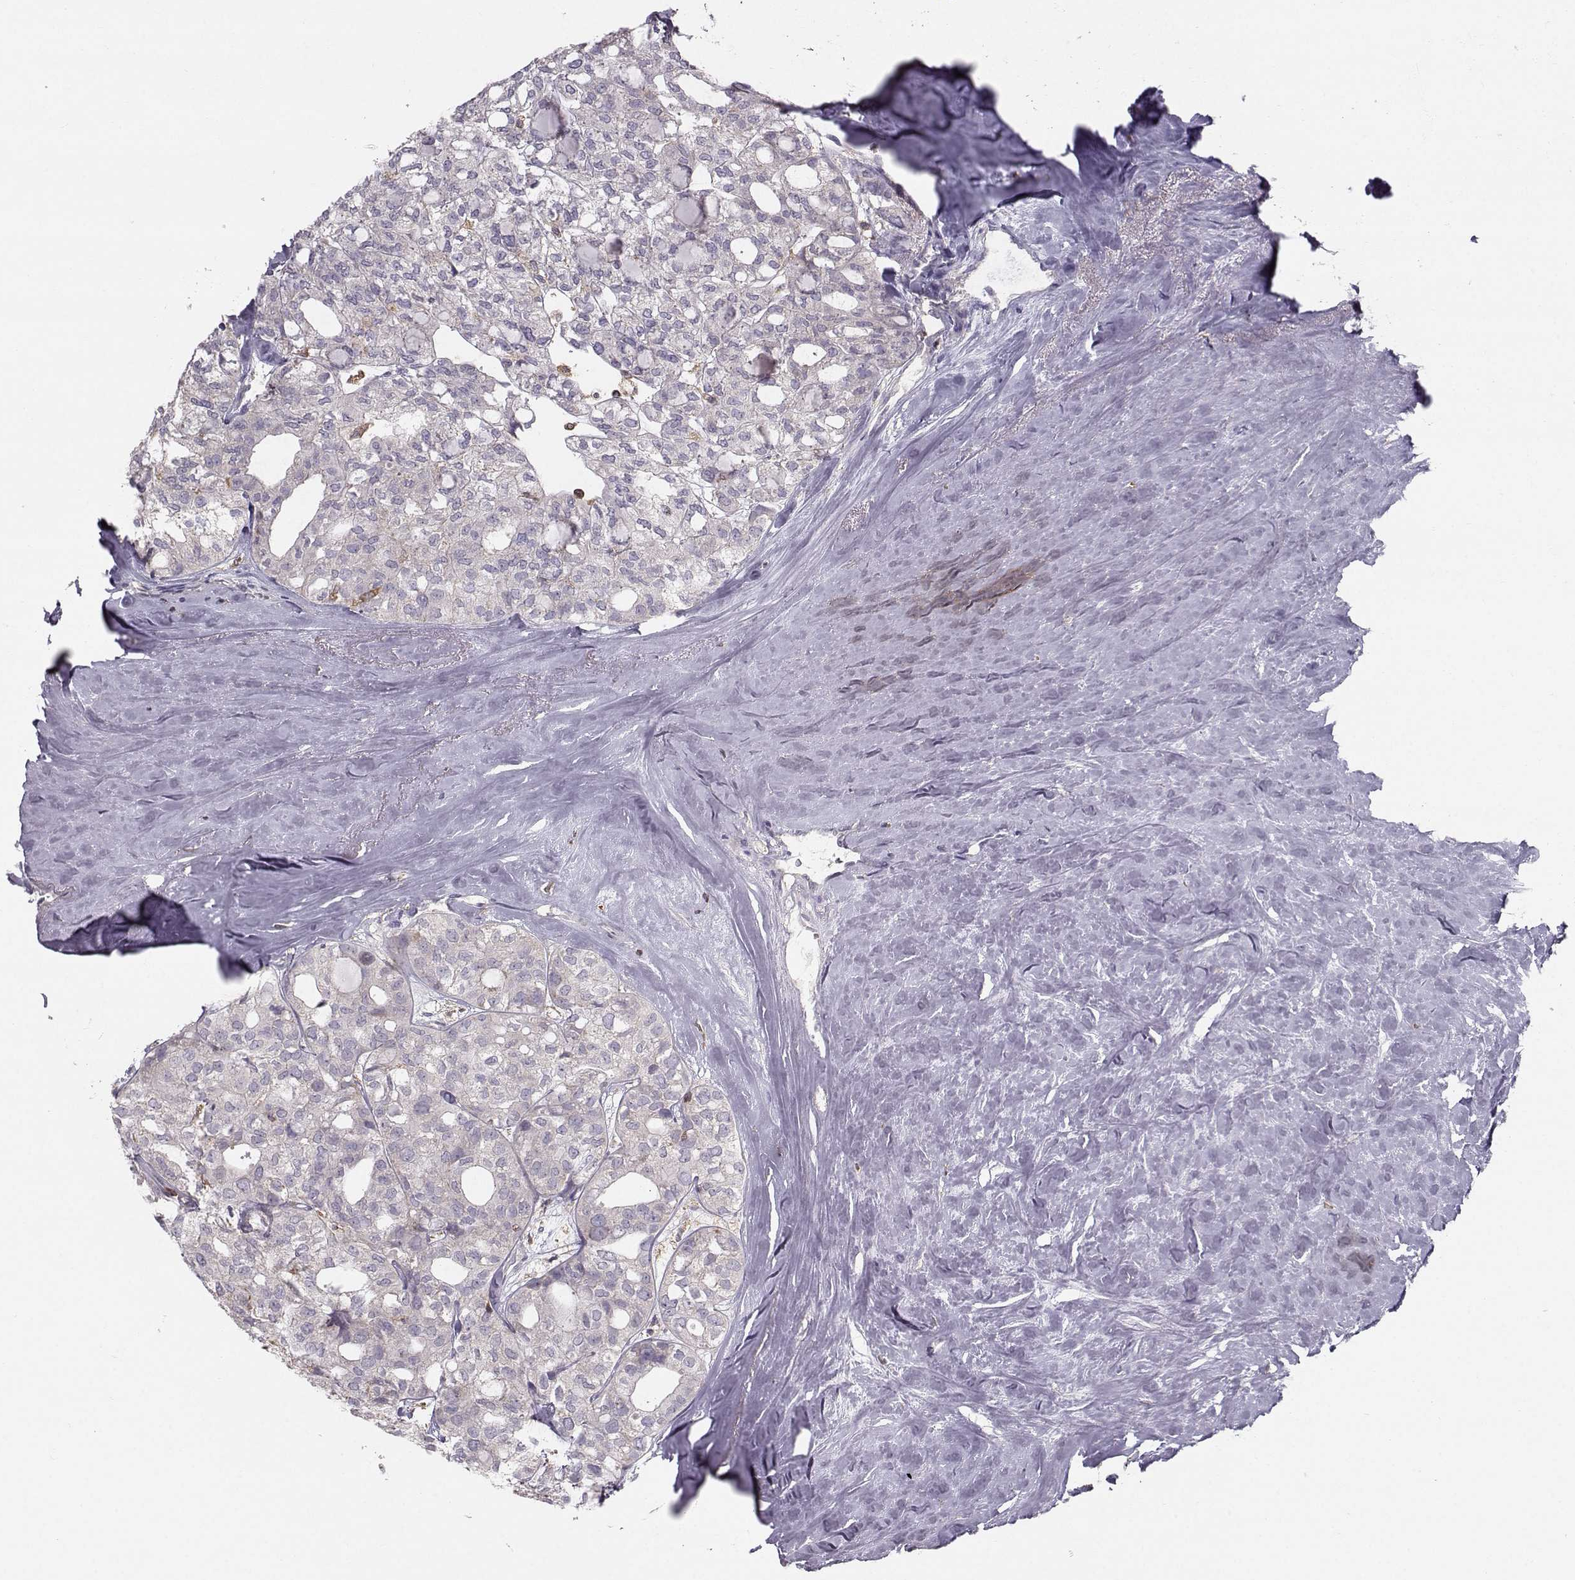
{"staining": {"intensity": "negative", "quantity": "none", "location": "none"}, "tissue": "thyroid cancer", "cell_type": "Tumor cells", "image_type": "cancer", "snomed": [{"axis": "morphology", "description": "Follicular adenoma carcinoma, NOS"}, {"axis": "topography", "description": "Thyroid gland"}], "caption": "Human thyroid cancer stained for a protein using IHC reveals no positivity in tumor cells.", "gene": "ZBTB32", "patient": {"sex": "male", "age": 75}}